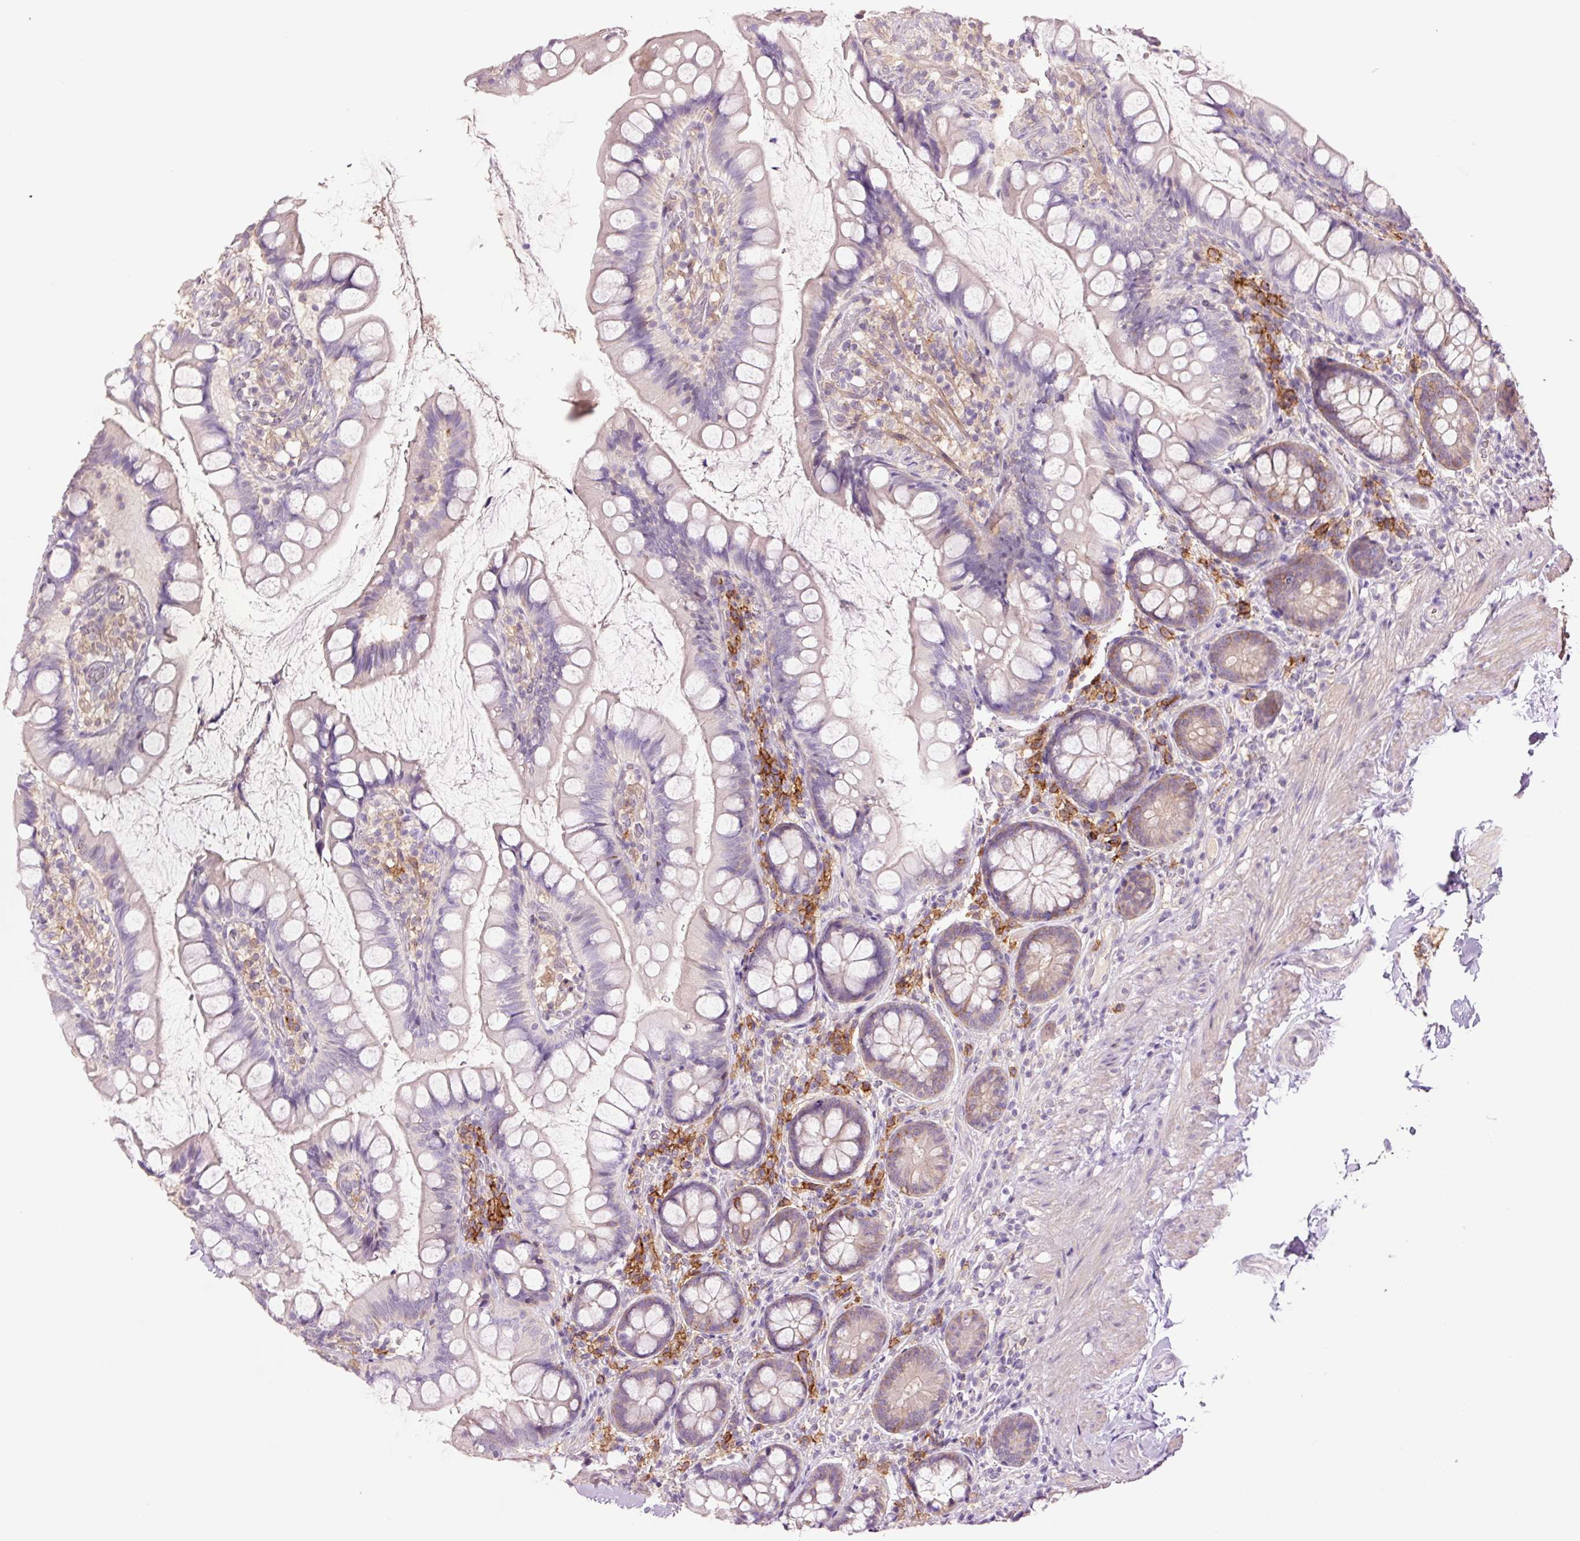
{"staining": {"intensity": "moderate", "quantity": "25%-75%", "location": "cytoplasmic/membranous"}, "tissue": "small intestine", "cell_type": "Glandular cells", "image_type": "normal", "snomed": [{"axis": "morphology", "description": "Normal tissue, NOS"}, {"axis": "topography", "description": "Small intestine"}], "caption": "IHC histopathology image of benign small intestine: small intestine stained using IHC shows medium levels of moderate protein expression localized specifically in the cytoplasmic/membranous of glandular cells, appearing as a cytoplasmic/membranous brown color.", "gene": "SLC1A4", "patient": {"sex": "male", "age": 70}}